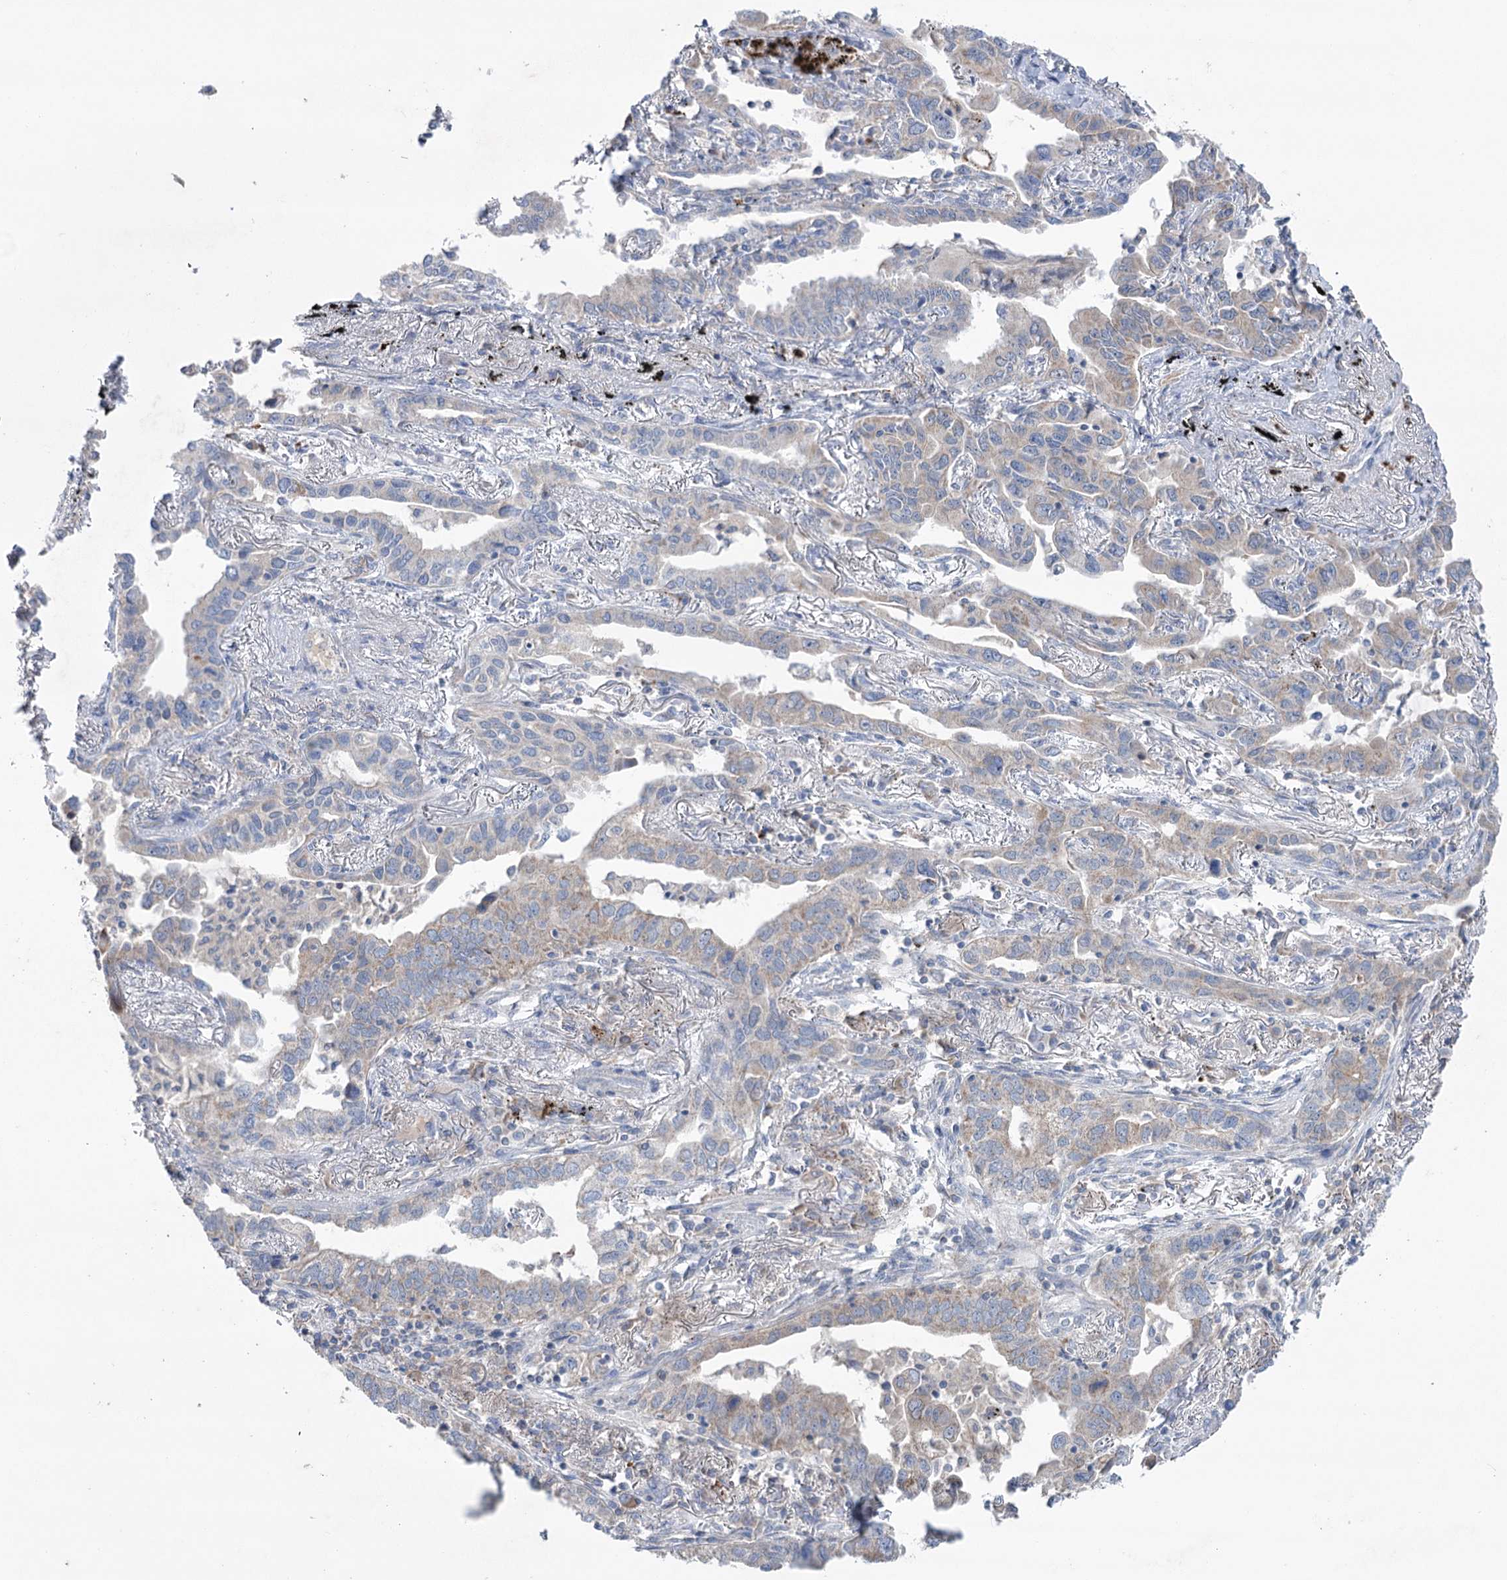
{"staining": {"intensity": "weak", "quantity": "<25%", "location": "cytoplasmic/membranous"}, "tissue": "lung cancer", "cell_type": "Tumor cells", "image_type": "cancer", "snomed": [{"axis": "morphology", "description": "Adenocarcinoma, NOS"}, {"axis": "topography", "description": "Lung"}], "caption": "Tumor cells show no significant expression in lung adenocarcinoma.", "gene": "MTCH2", "patient": {"sex": "male", "age": 67}}